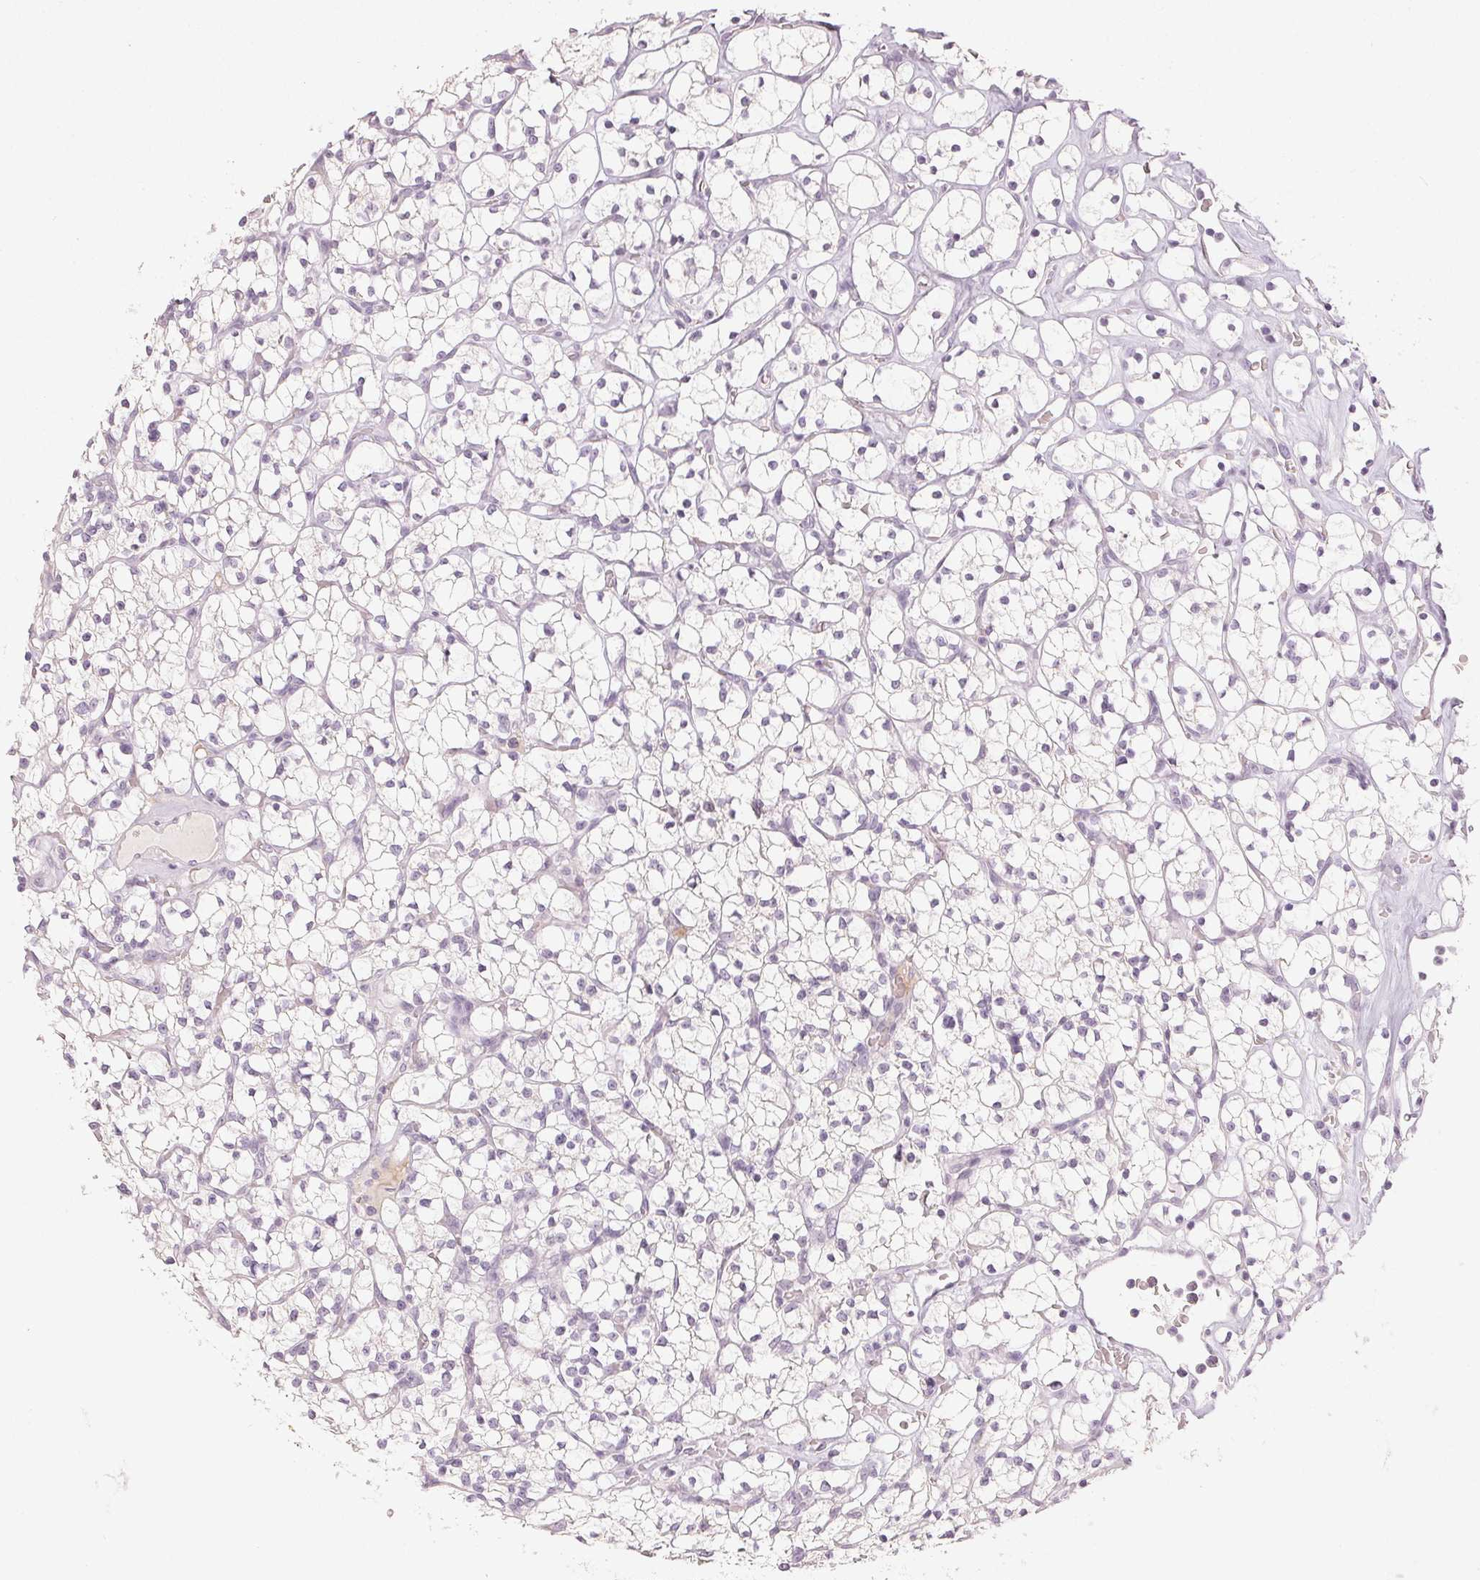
{"staining": {"intensity": "negative", "quantity": "none", "location": "none"}, "tissue": "renal cancer", "cell_type": "Tumor cells", "image_type": "cancer", "snomed": [{"axis": "morphology", "description": "Adenocarcinoma, NOS"}, {"axis": "topography", "description": "Kidney"}], "caption": "Protein analysis of renal cancer (adenocarcinoma) displays no significant positivity in tumor cells.", "gene": "LVRN", "patient": {"sex": "female", "age": 64}}